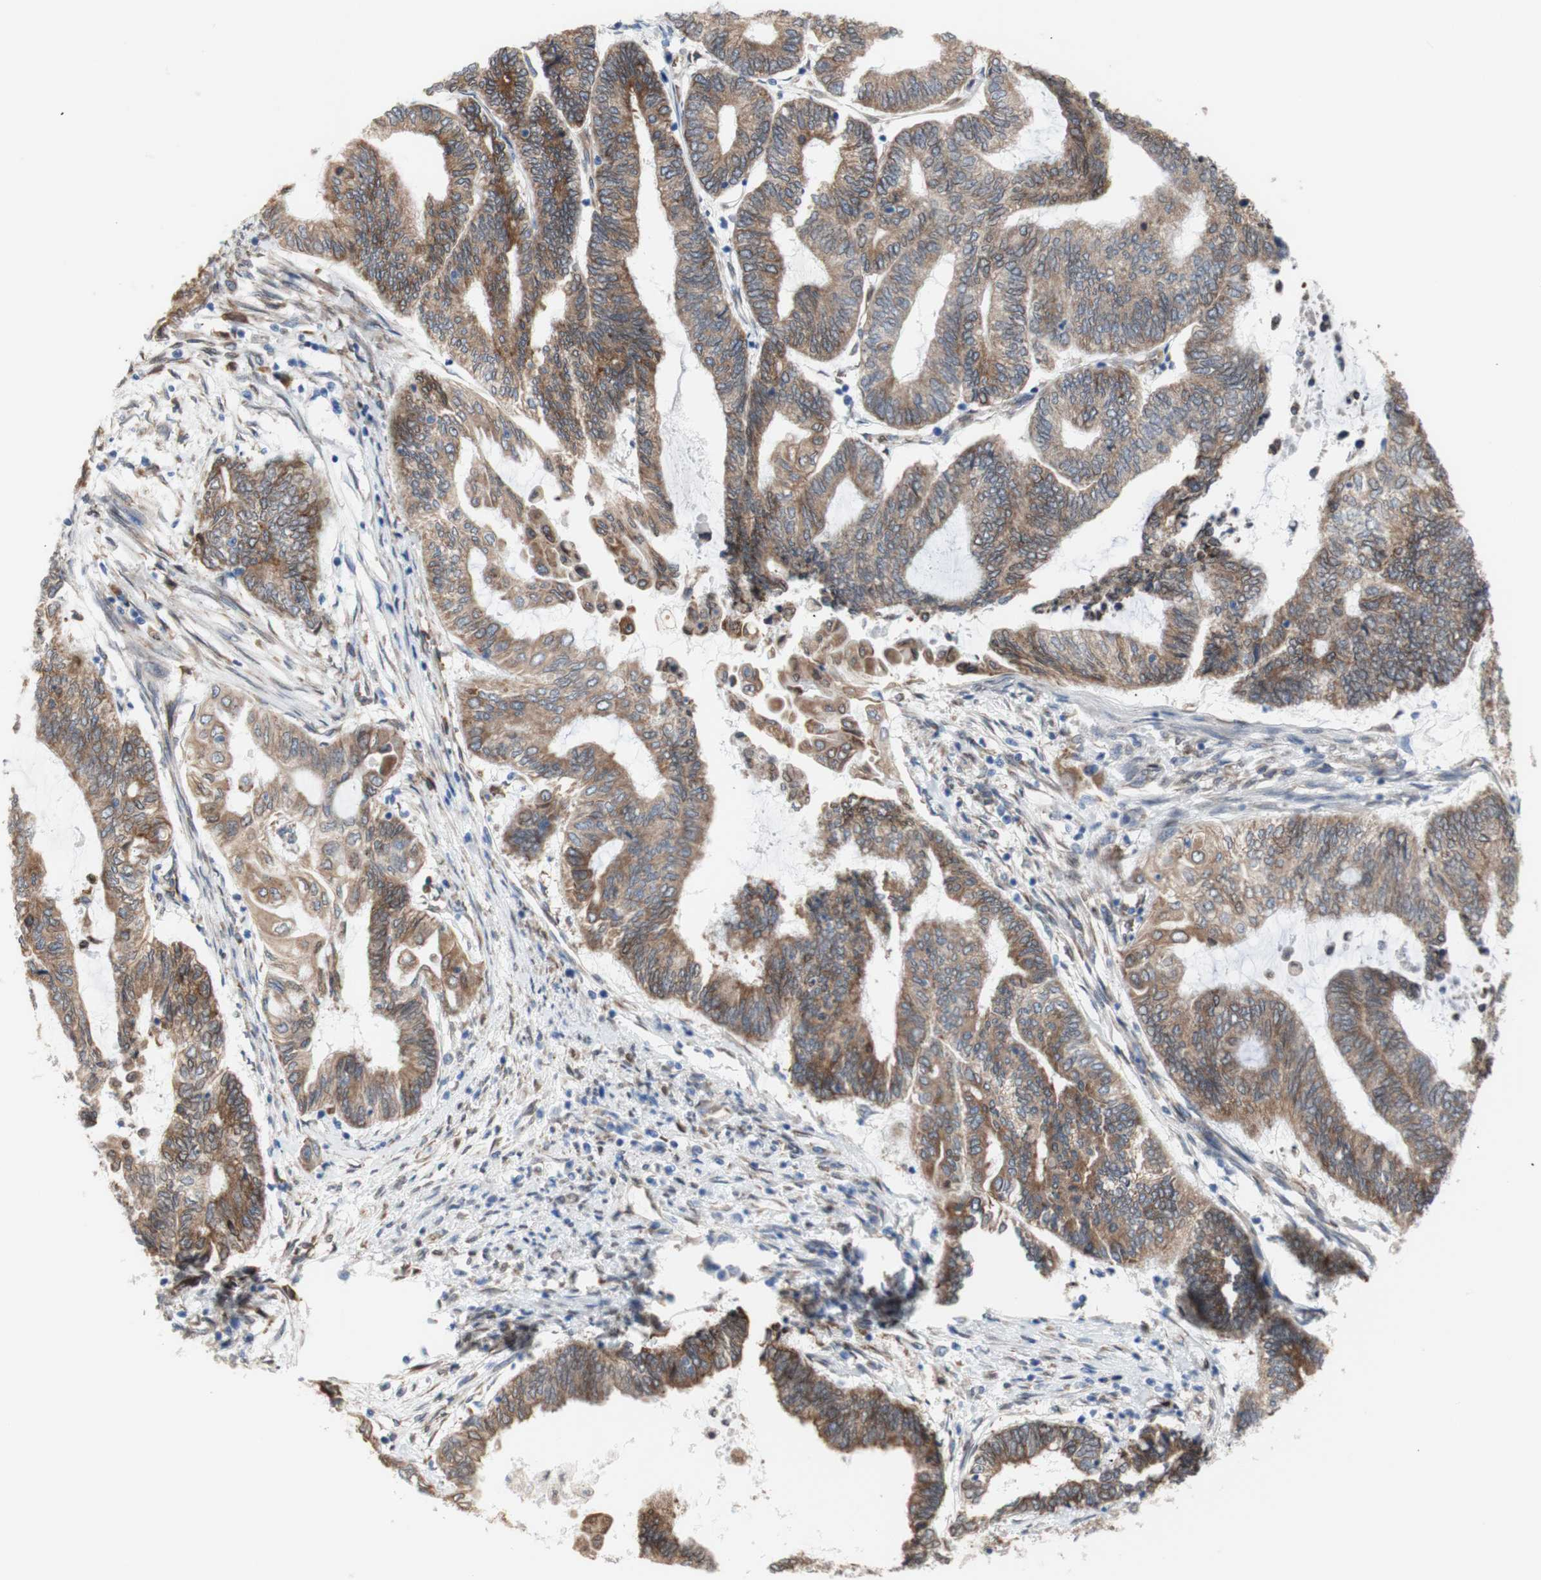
{"staining": {"intensity": "moderate", "quantity": ">75%", "location": "cytoplasmic/membranous"}, "tissue": "endometrial cancer", "cell_type": "Tumor cells", "image_type": "cancer", "snomed": [{"axis": "morphology", "description": "Adenocarcinoma, NOS"}, {"axis": "topography", "description": "Uterus"}, {"axis": "topography", "description": "Endometrium"}], "caption": "Endometrial cancer (adenocarcinoma) stained for a protein displays moderate cytoplasmic/membranous positivity in tumor cells.", "gene": "ERLIN1", "patient": {"sex": "female", "age": 70}}